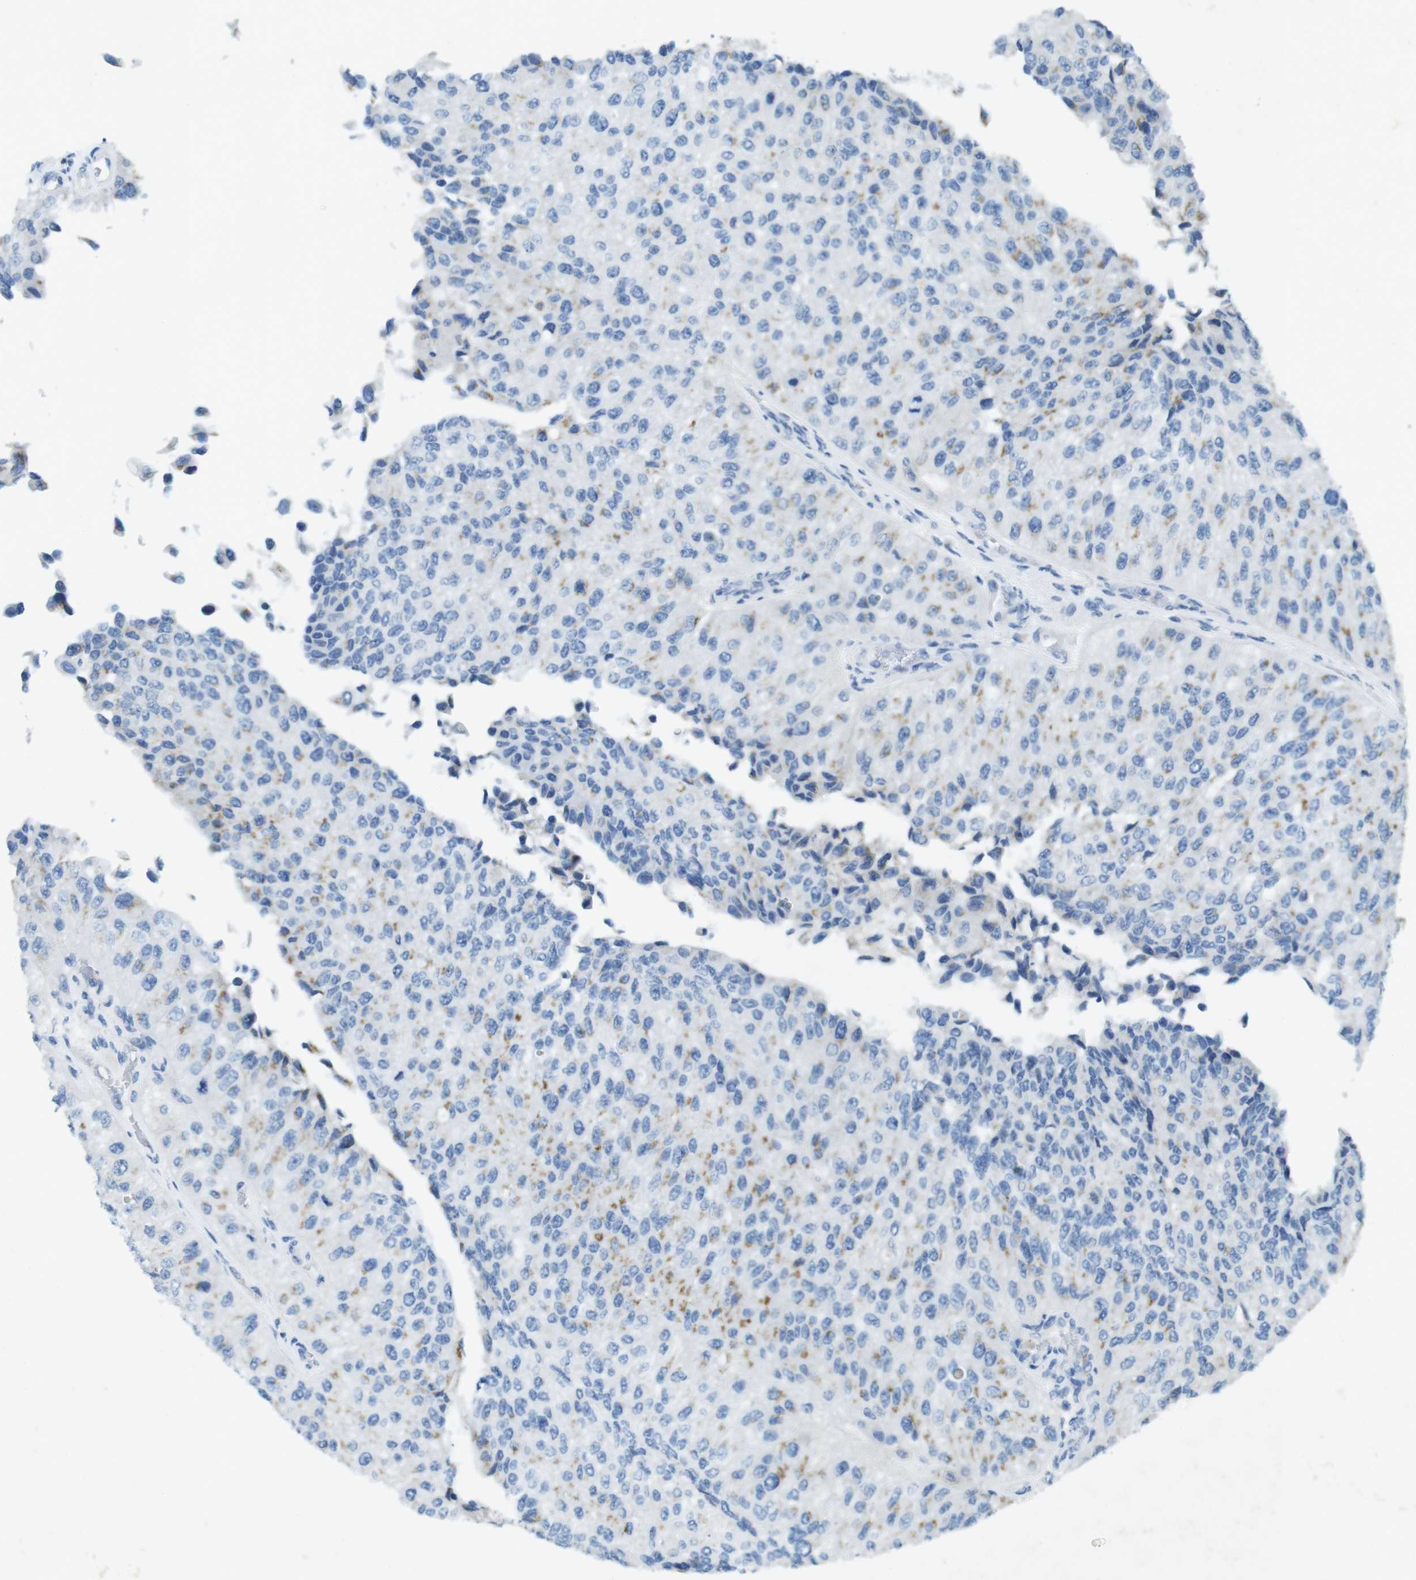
{"staining": {"intensity": "moderate", "quantity": "<25%", "location": "cytoplasmic/membranous"}, "tissue": "urothelial cancer", "cell_type": "Tumor cells", "image_type": "cancer", "snomed": [{"axis": "morphology", "description": "Urothelial carcinoma, High grade"}, {"axis": "topography", "description": "Kidney"}, {"axis": "topography", "description": "Urinary bladder"}], "caption": "Tumor cells display low levels of moderate cytoplasmic/membranous expression in about <25% of cells in urothelial carcinoma (high-grade).", "gene": "CD320", "patient": {"sex": "male", "age": 77}}